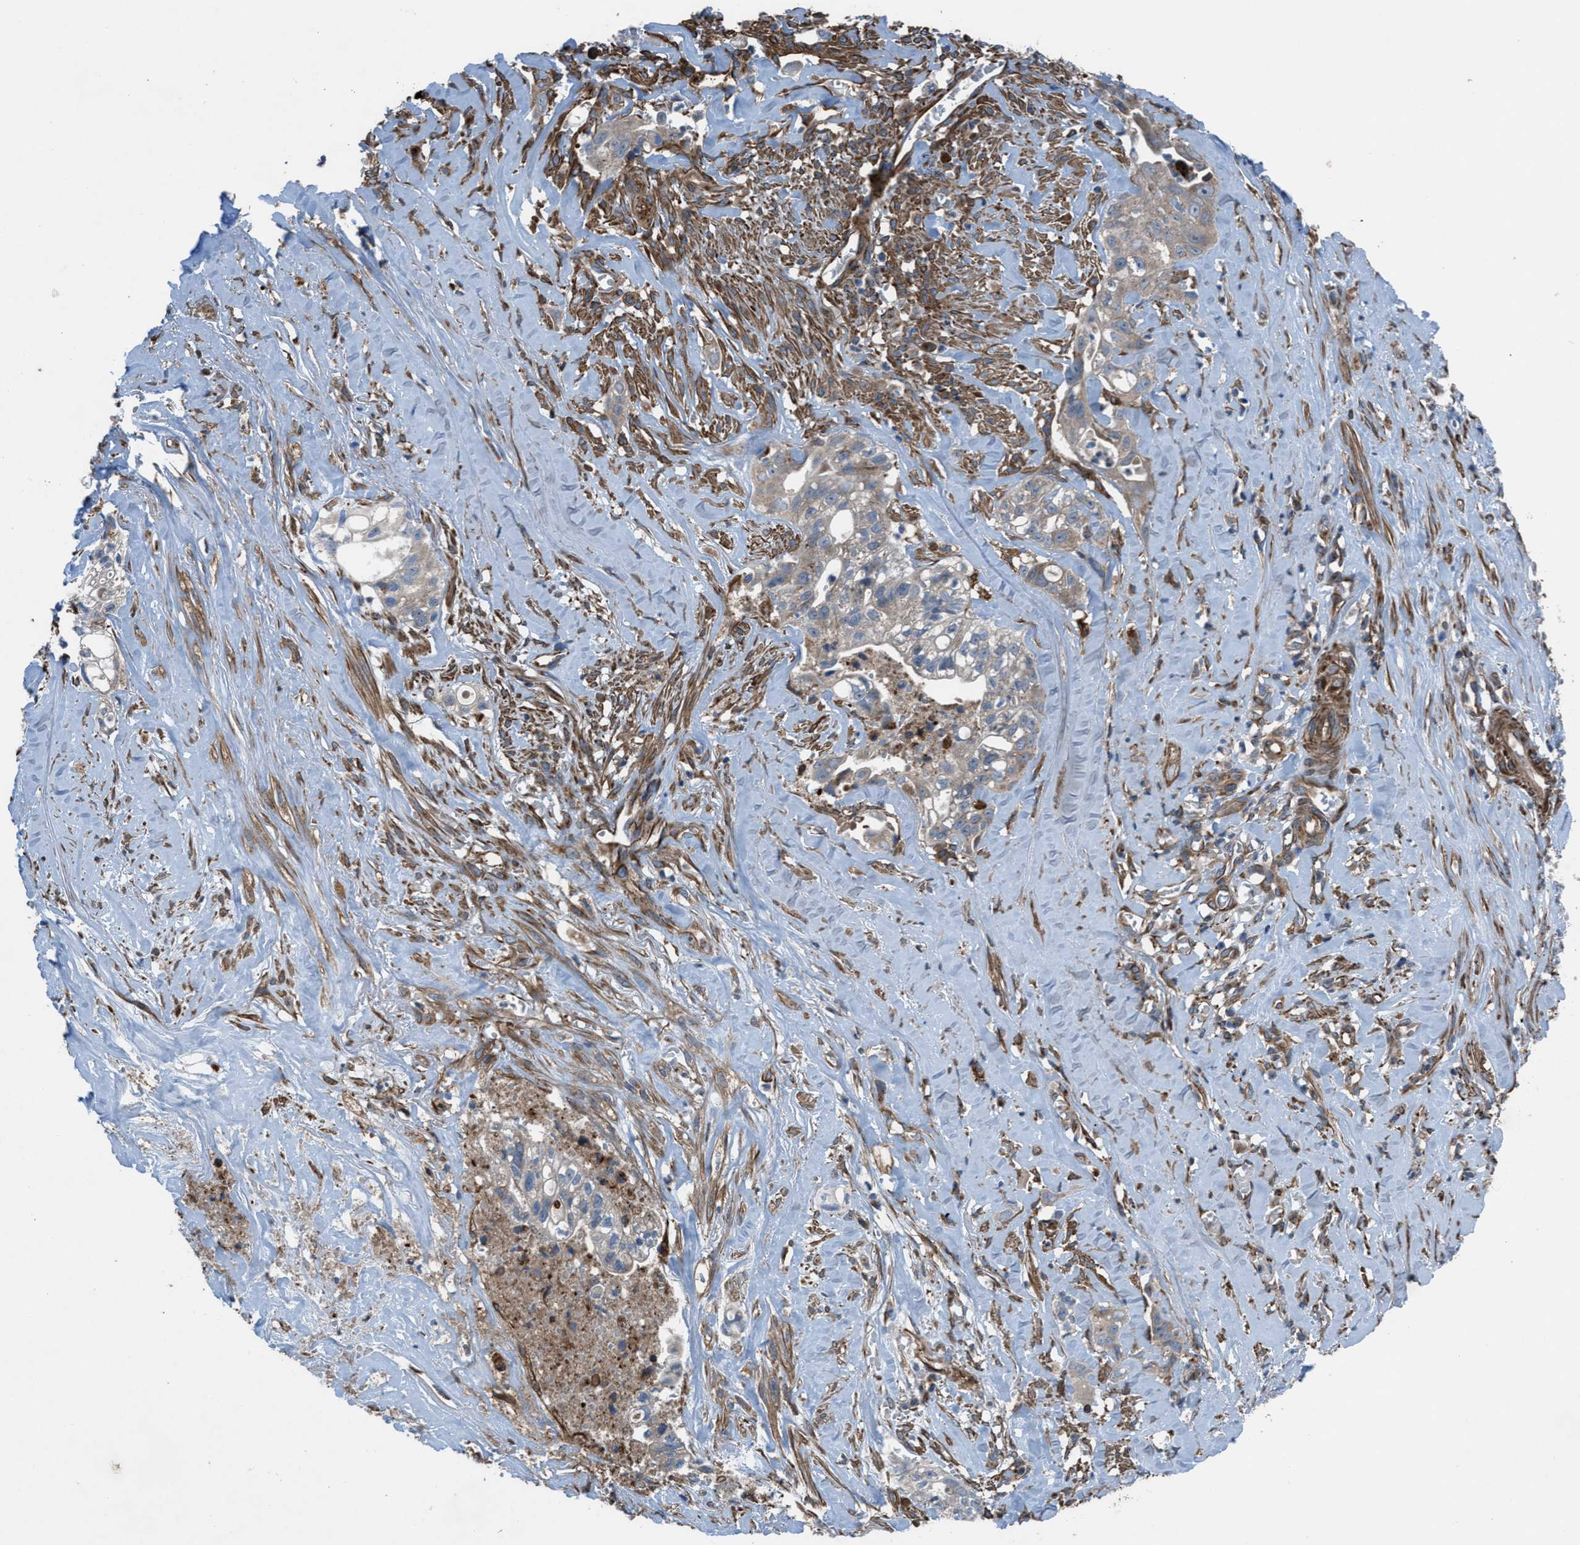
{"staining": {"intensity": "weak", "quantity": ">75%", "location": "cytoplasmic/membranous"}, "tissue": "liver cancer", "cell_type": "Tumor cells", "image_type": "cancer", "snomed": [{"axis": "morphology", "description": "Cholangiocarcinoma"}, {"axis": "topography", "description": "Liver"}], "caption": "Protein expression analysis of human cholangiocarcinoma (liver) reveals weak cytoplasmic/membranous positivity in about >75% of tumor cells. The staining was performed using DAB, with brown indicating positive protein expression. Nuclei are stained blue with hematoxylin.", "gene": "SLC6A9", "patient": {"sex": "female", "age": 70}}